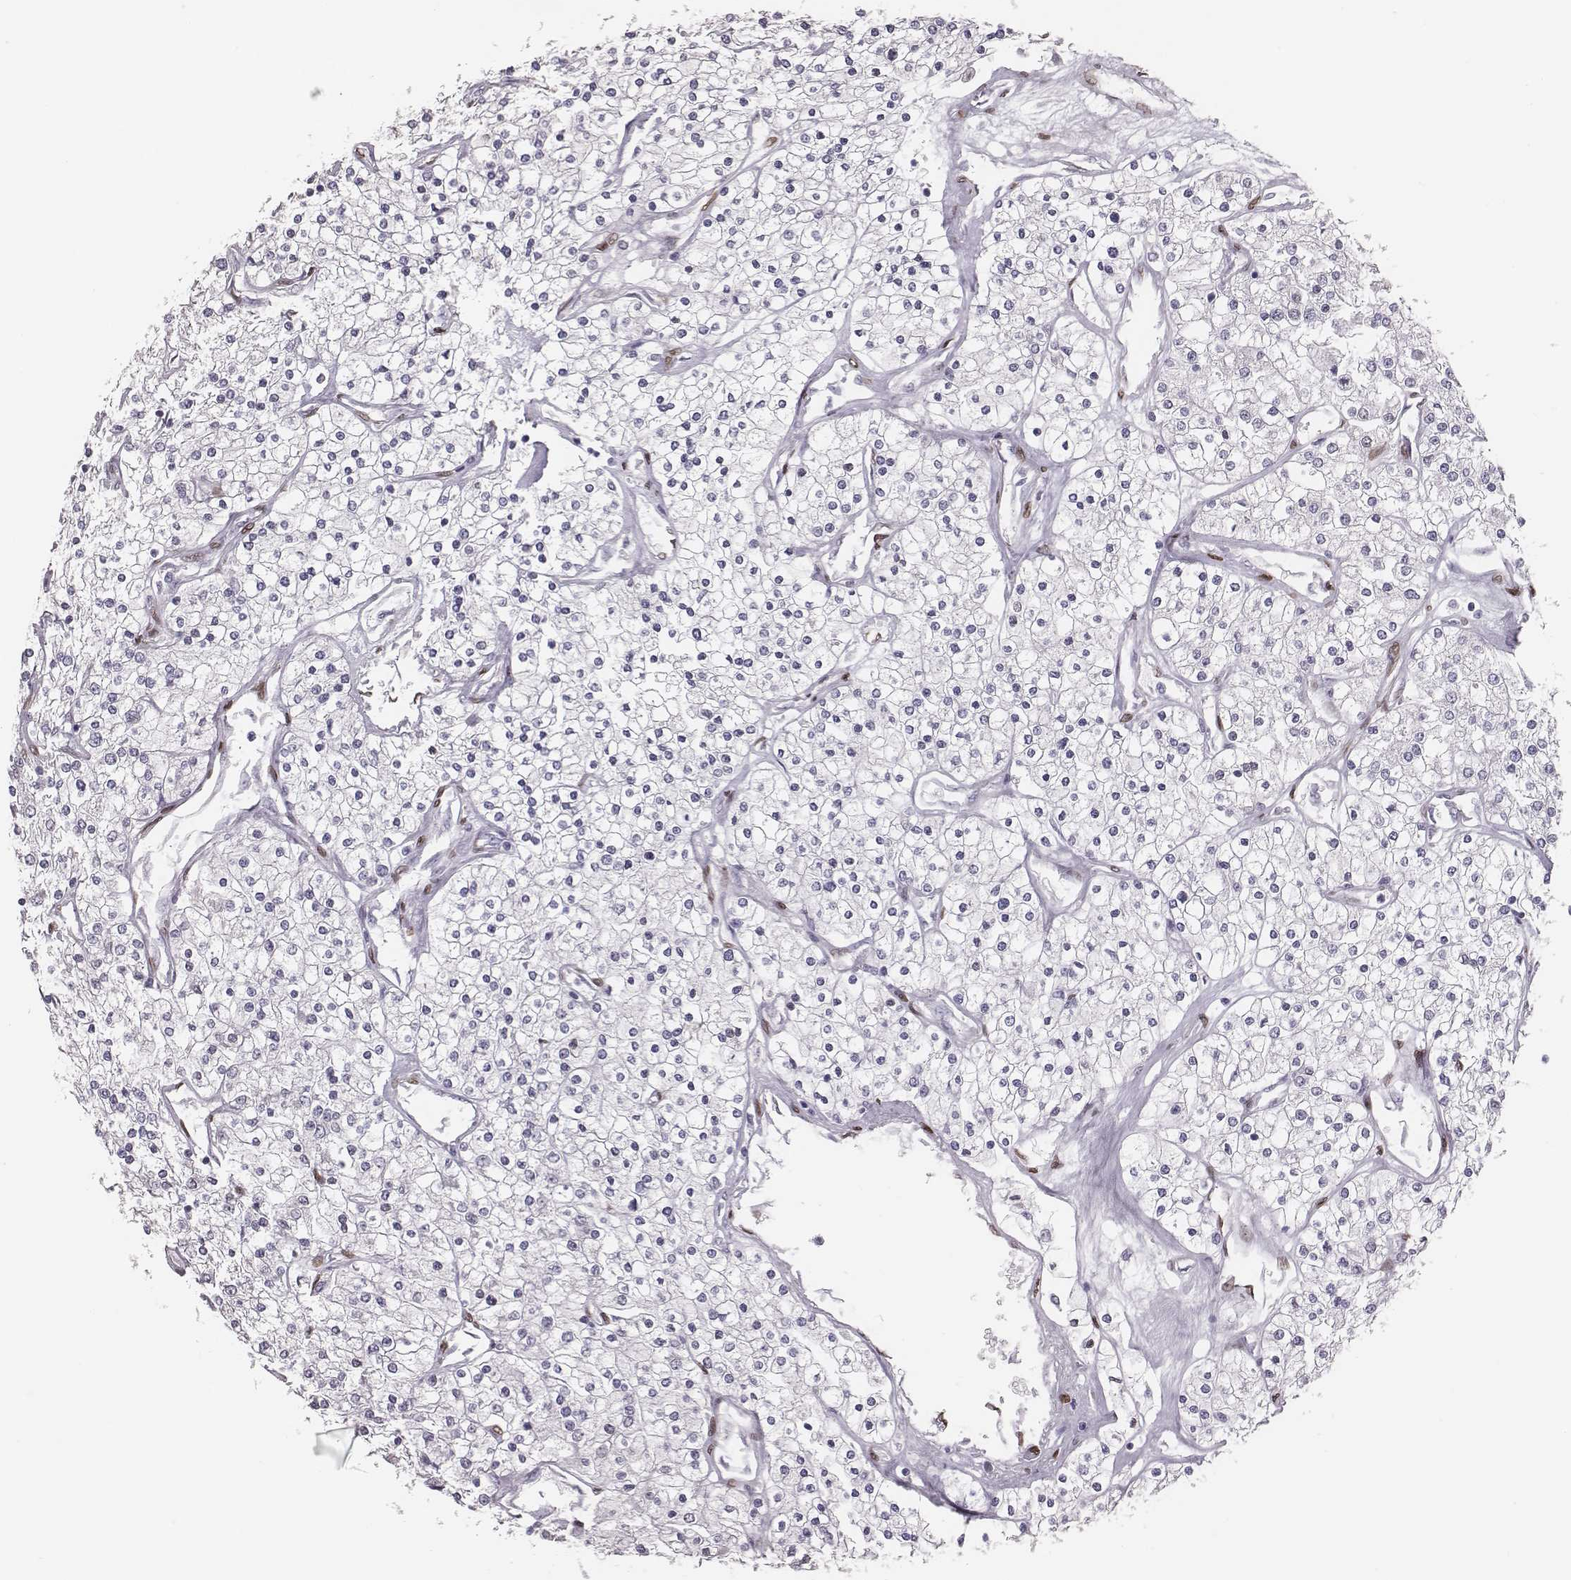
{"staining": {"intensity": "negative", "quantity": "none", "location": "none"}, "tissue": "renal cancer", "cell_type": "Tumor cells", "image_type": "cancer", "snomed": [{"axis": "morphology", "description": "Adenocarcinoma, NOS"}, {"axis": "topography", "description": "Kidney"}], "caption": "IHC of human renal cancer exhibits no expression in tumor cells. The staining is performed using DAB (3,3'-diaminobenzidine) brown chromogen with nuclei counter-stained in using hematoxylin.", "gene": "ADGRF4", "patient": {"sex": "male", "age": 80}}